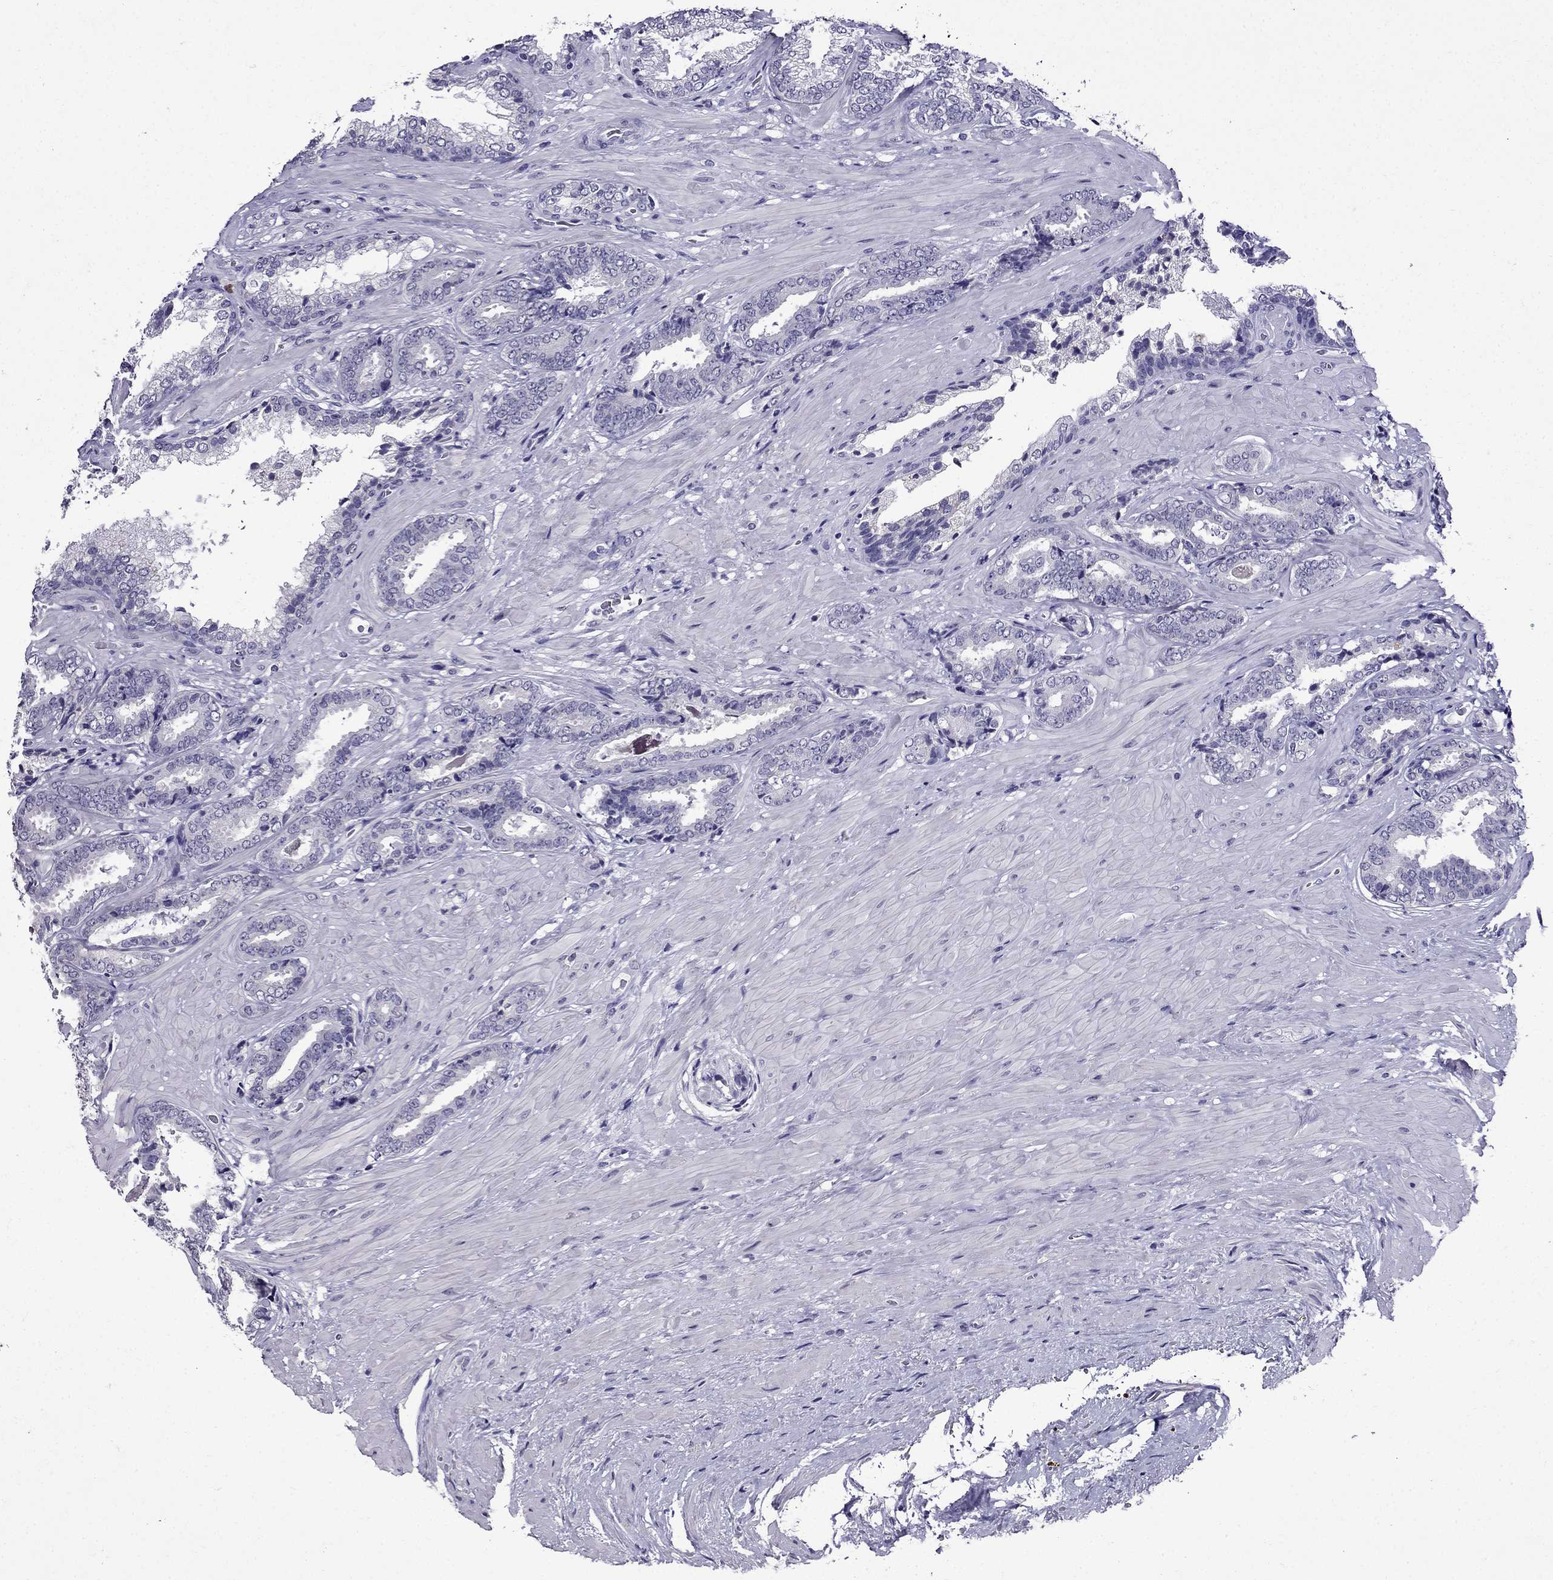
{"staining": {"intensity": "negative", "quantity": "none", "location": "none"}, "tissue": "prostate cancer", "cell_type": "Tumor cells", "image_type": "cancer", "snomed": [{"axis": "morphology", "description": "Adenocarcinoma, Low grade"}, {"axis": "topography", "description": "Prostate"}], "caption": "Tumor cells are negative for protein expression in human adenocarcinoma (low-grade) (prostate).", "gene": "DNAH17", "patient": {"sex": "male", "age": 61}}